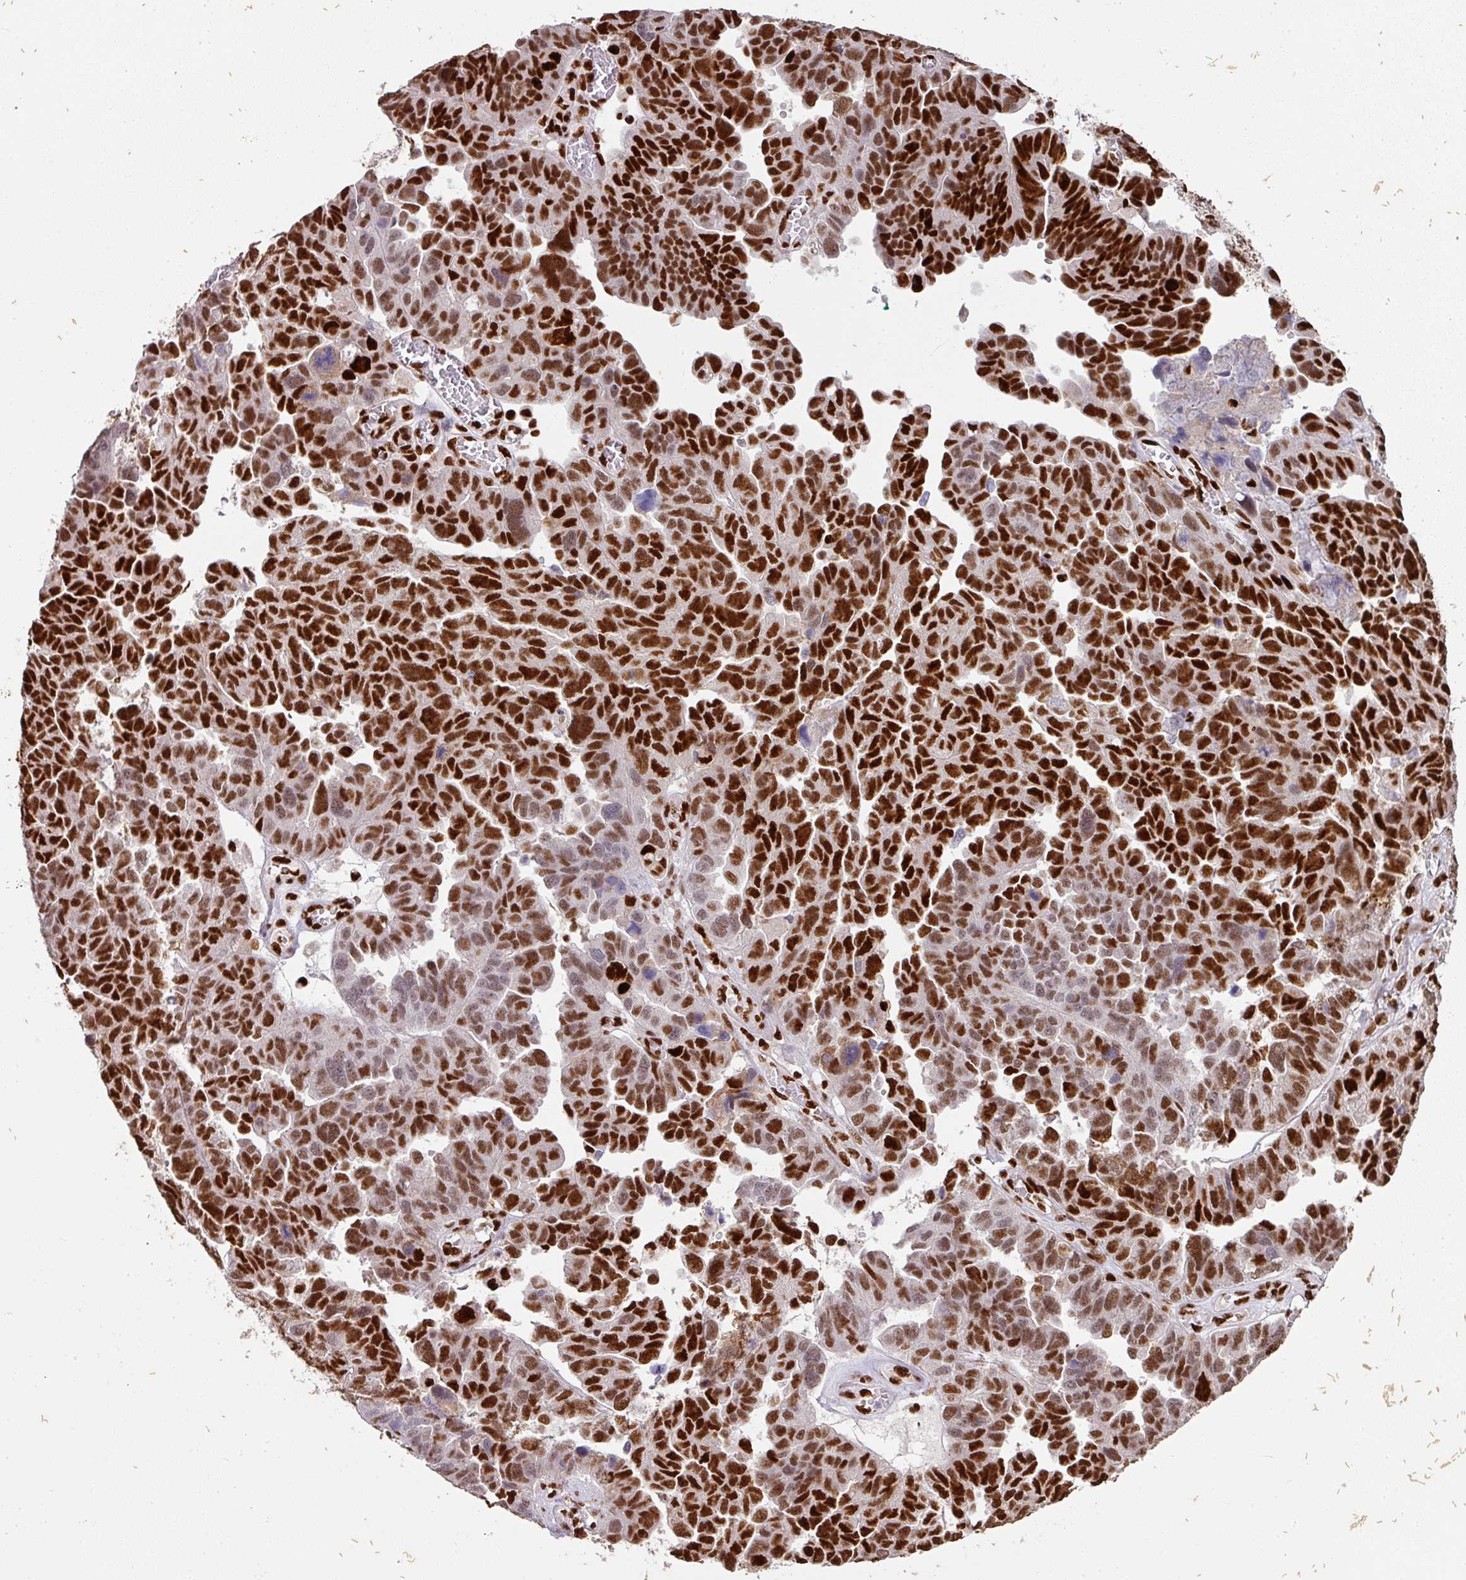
{"staining": {"intensity": "strong", "quantity": ">75%", "location": "nuclear"}, "tissue": "ovarian cancer", "cell_type": "Tumor cells", "image_type": "cancer", "snomed": [{"axis": "morphology", "description": "Cystadenocarcinoma, serous, NOS"}, {"axis": "topography", "description": "Ovary"}], "caption": "Ovarian cancer tissue exhibits strong nuclear expression in about >75% of tumor cells", "gene": "SAMHD1", "patient": {"sex": "female", "age": 64}}